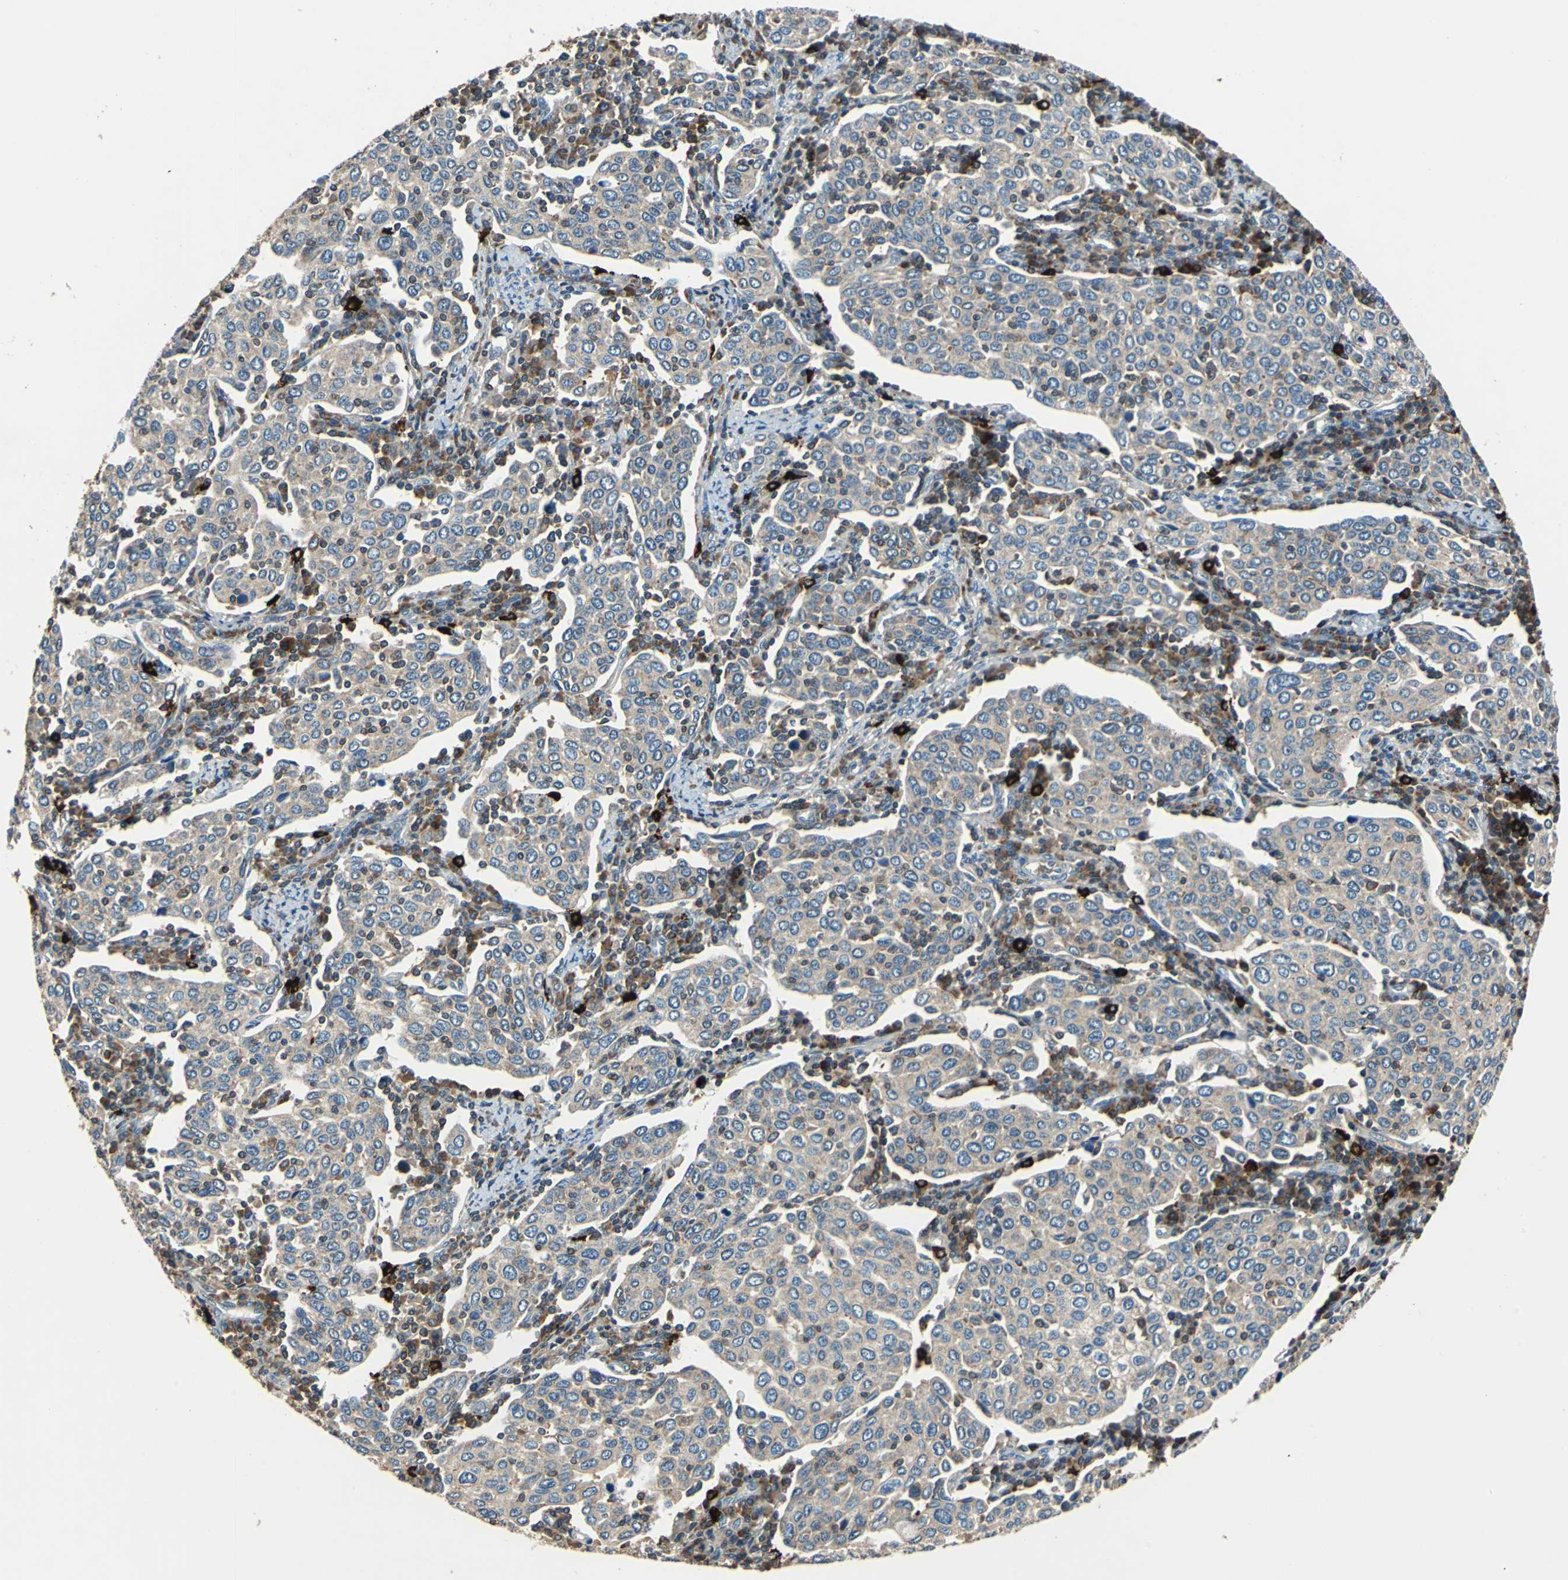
{"staining": {"intensity": "weak", "quantity": ">75%", "location": "cytoplasmic/membranous"}, "tissue": "cervical cancer", "cell_type": "Tumor cells", "image_type": "cancer", "snomed": [{"axis": "morphology", "description": "Squamous cell carcinoma, NOS"}, {"axis": "topography", "description": "Cervix"}], "caption": "High-magnification brightfield microscopy of cervical cancer (squamous cell carcinoma) stained with DAB (3,3'-diaminobenzidine) (brown) and counterstained with hematoxylin (blue). tumor cells exhibit weak cytoplasmic/membranous expression is present in about>75% of cells. (IHC, brightfield microscopy, high magnification).", "gene": "SLC19A2", "patient": {"sex": "female", "age": 40}}